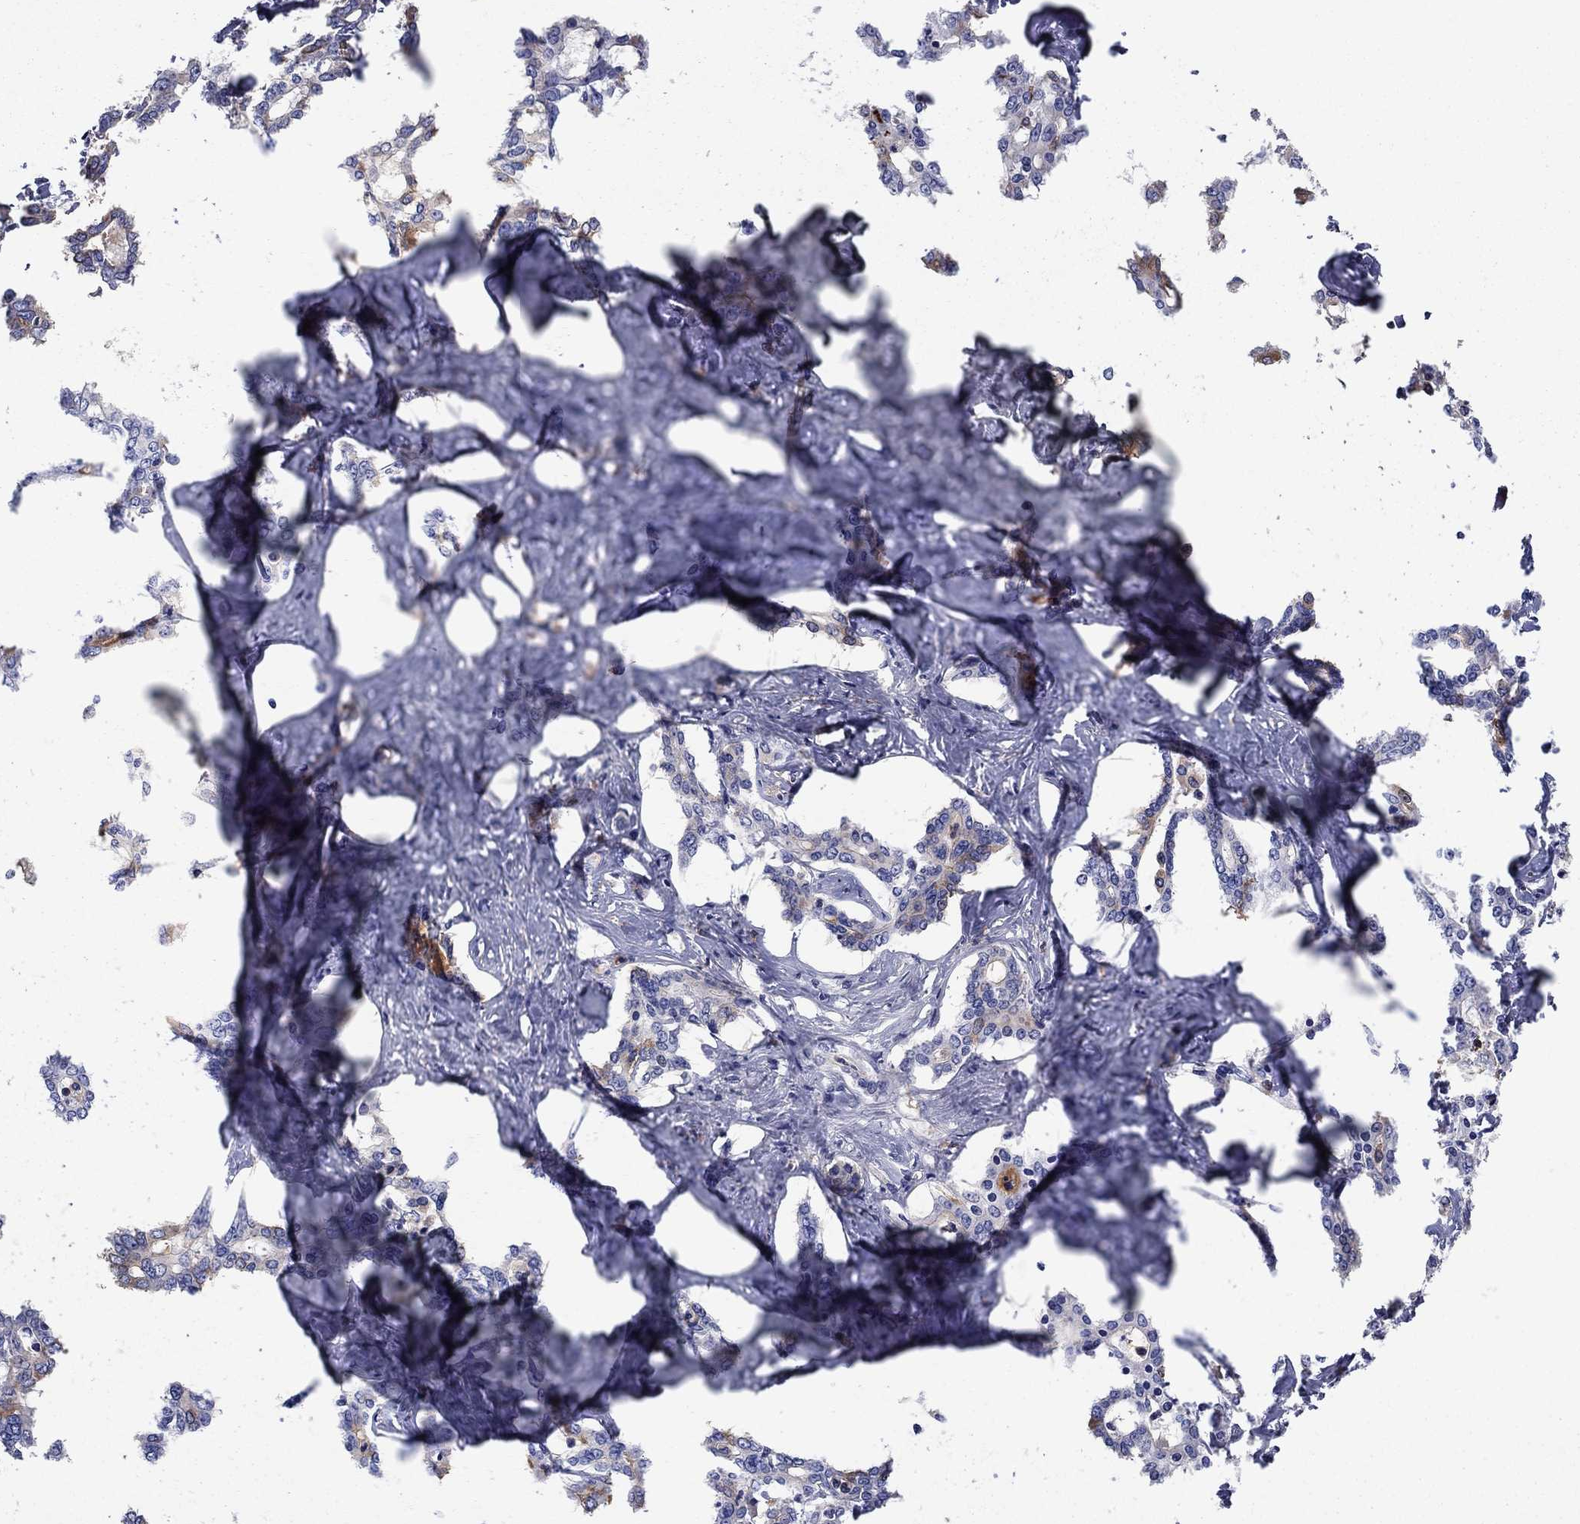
{"staining": {"intensity": "negative", "quantity": "none", "location": "none"}, "tissue": "liver cancer", "cell_type": "Tumor cells", "image_type": "cancer", "snomed": [{"axis": "morphology", "description": "Cholangiocarcinoma"}, {"axis": "topography", "description": "Liver"}], "caption": "High power microscopy photomicrograph of an IHC photomicrograph of cholangiocarcinoma (liver), revealing no significant expression in tumor cells.", "gene": "HPX", "patient": {"sex": "female", "age": 47}}